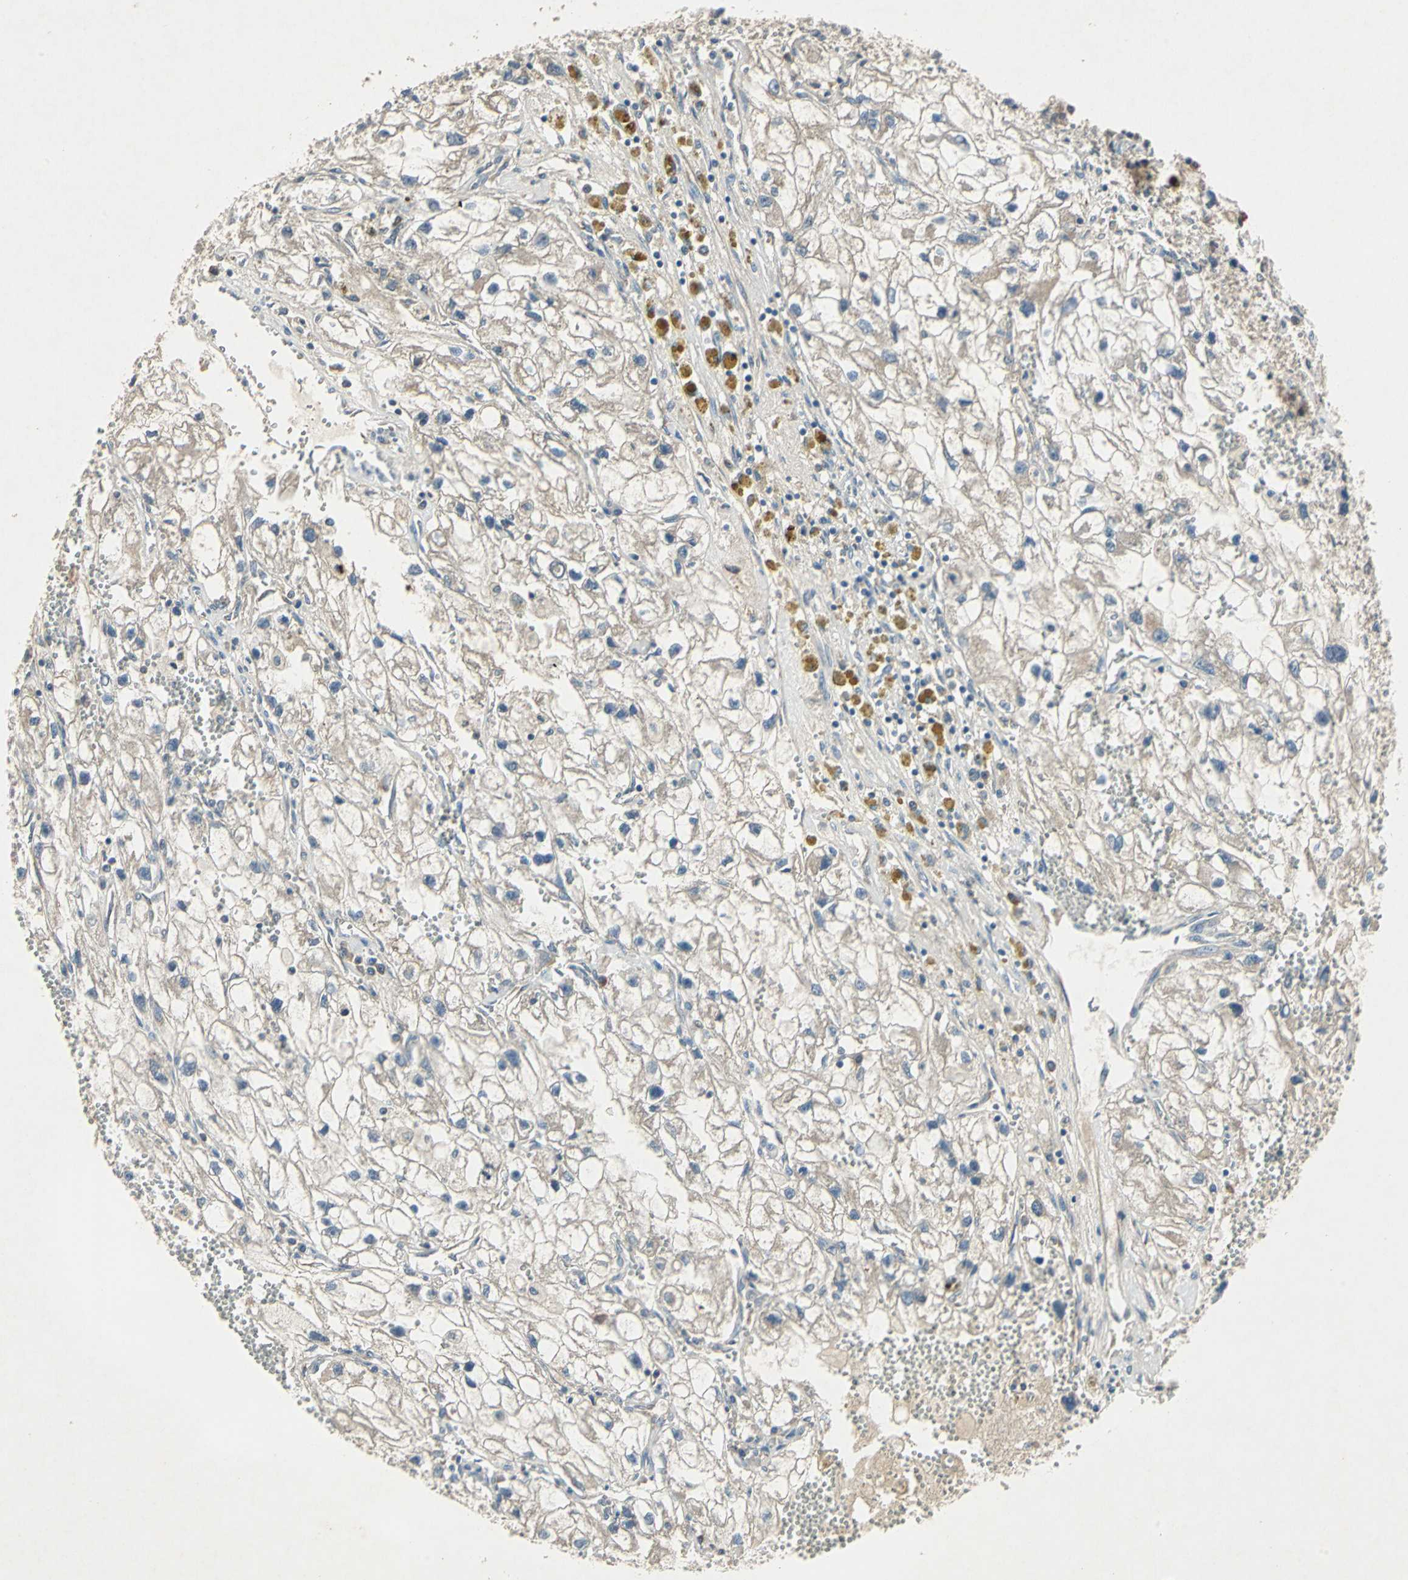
{"staining": {"intensity": "weak", "quantity": ">75%", "location": "cytoplasmic/membranous"}, "tissue": "renal cancer", "cell_type": "Tumor cells", "image_type": "cancer", "snomed": [{"axis": "morphology", "description": "Adenocarcinoma, NOS"}, {"axis": "topography", "description": "Kidney"}], "caption": "IHC photomicrograph of human renal cancer stained for a protein (brown), which exhibits low levels of weak cytoplasmic/membranous expression in about >75% of tumor cells.", "gene": "SLC2A13", "patient": {"sex": "female", "age": 70}}